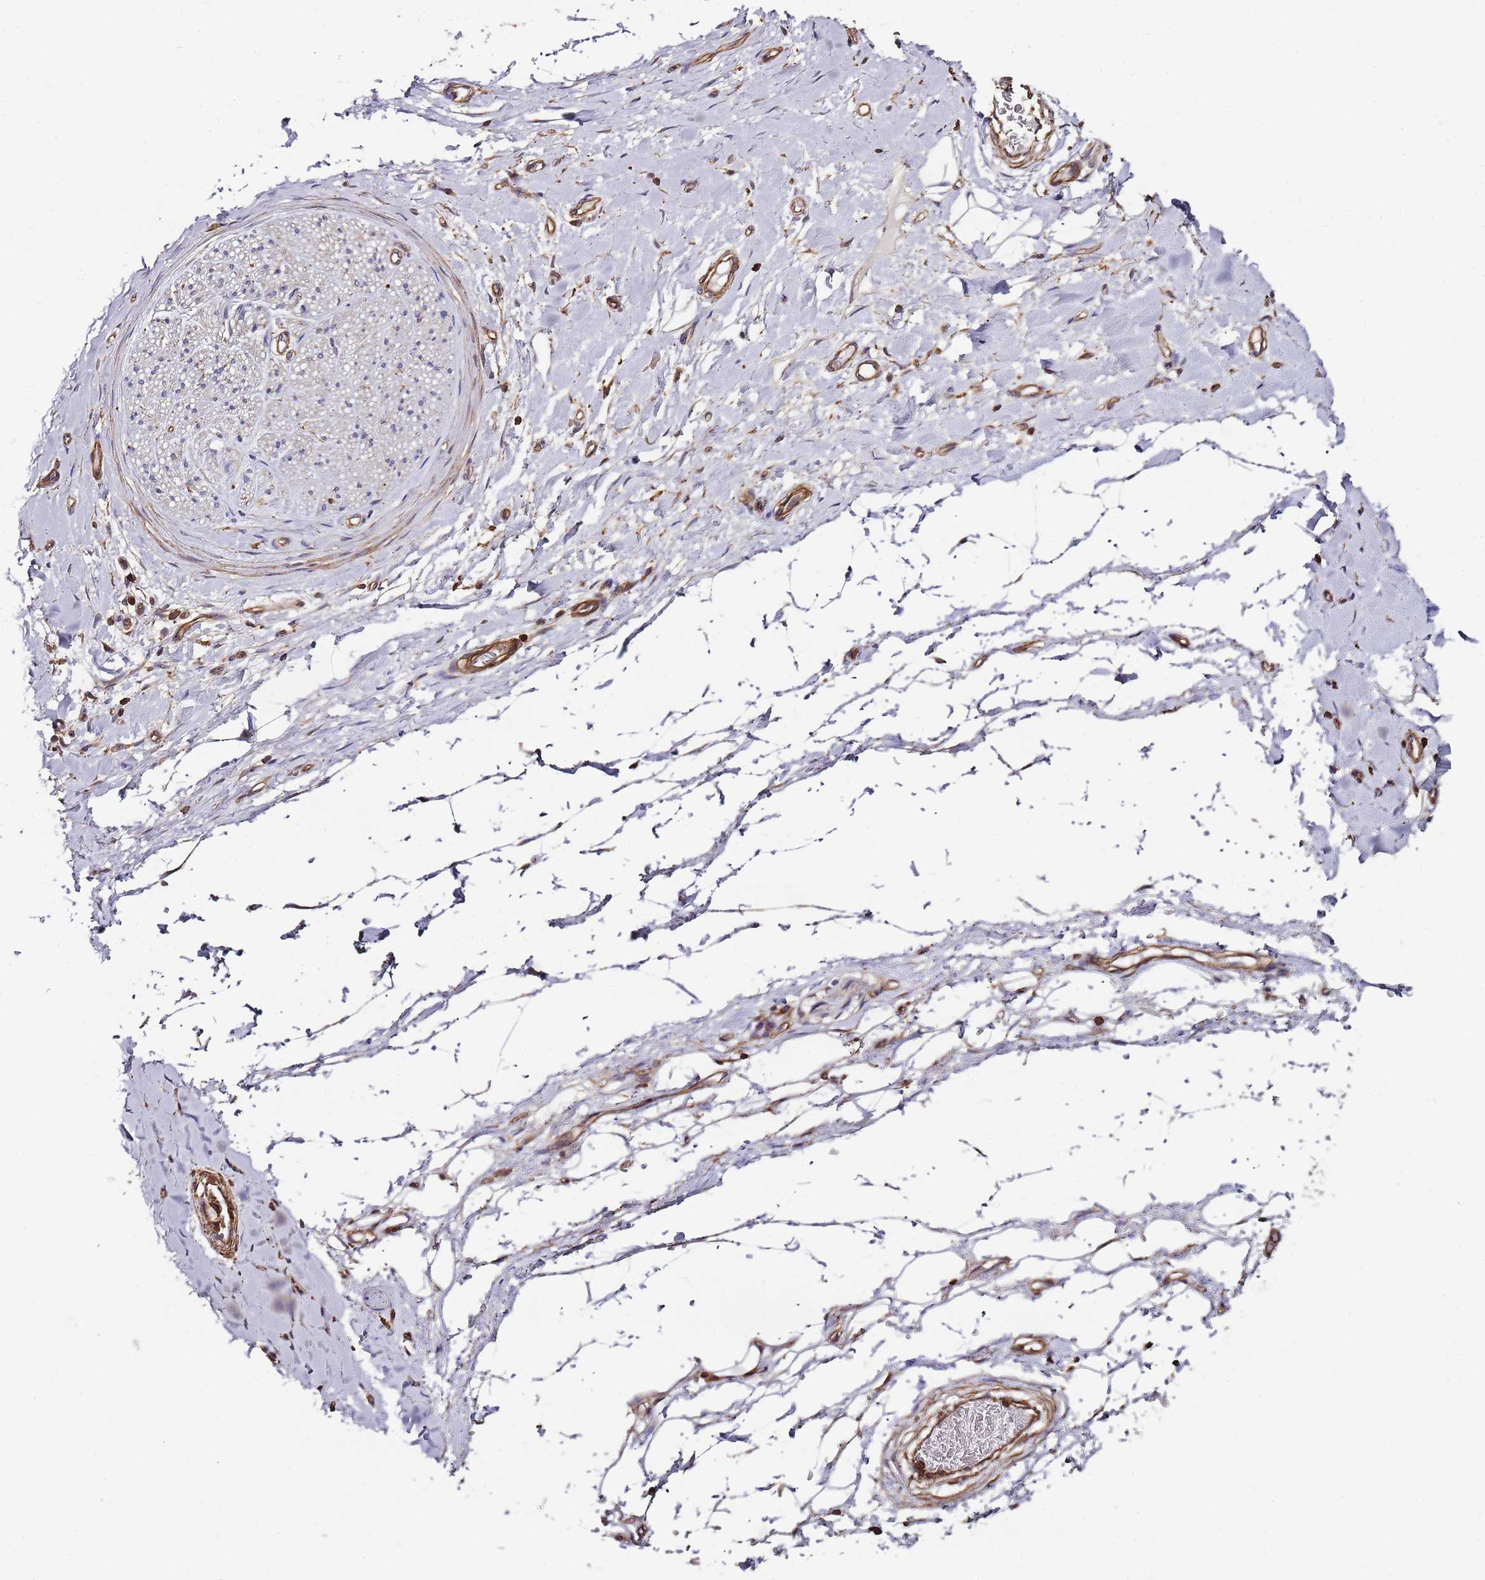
{"staining": {"intensity": "weak", "quantity": ">75%", "location": "cytoplasmic/membranous"}, "tissue": "adipose tissue", "cell_type": "Adipocytes", "image_type": "normal", "snomed": [{"axis": "morphology", "description": "Normal tissue, NOS"}, {"axis": "morphology", "description": "Adenocarcinoma, NOS"}, {"axis": "topography", "description": "Stomach, upper"}, {"axis": "topography", "description": "Peripheral nerve tissue"}], "caption": "The image displays immunohistochemical staining of unremarkable adipose tissue. There is weak cytoplasmic/membranous staining is present in about >75% of adipocytes.", "gene": "CYP2U1", "patient": {"sex": "male", "age": 62}}